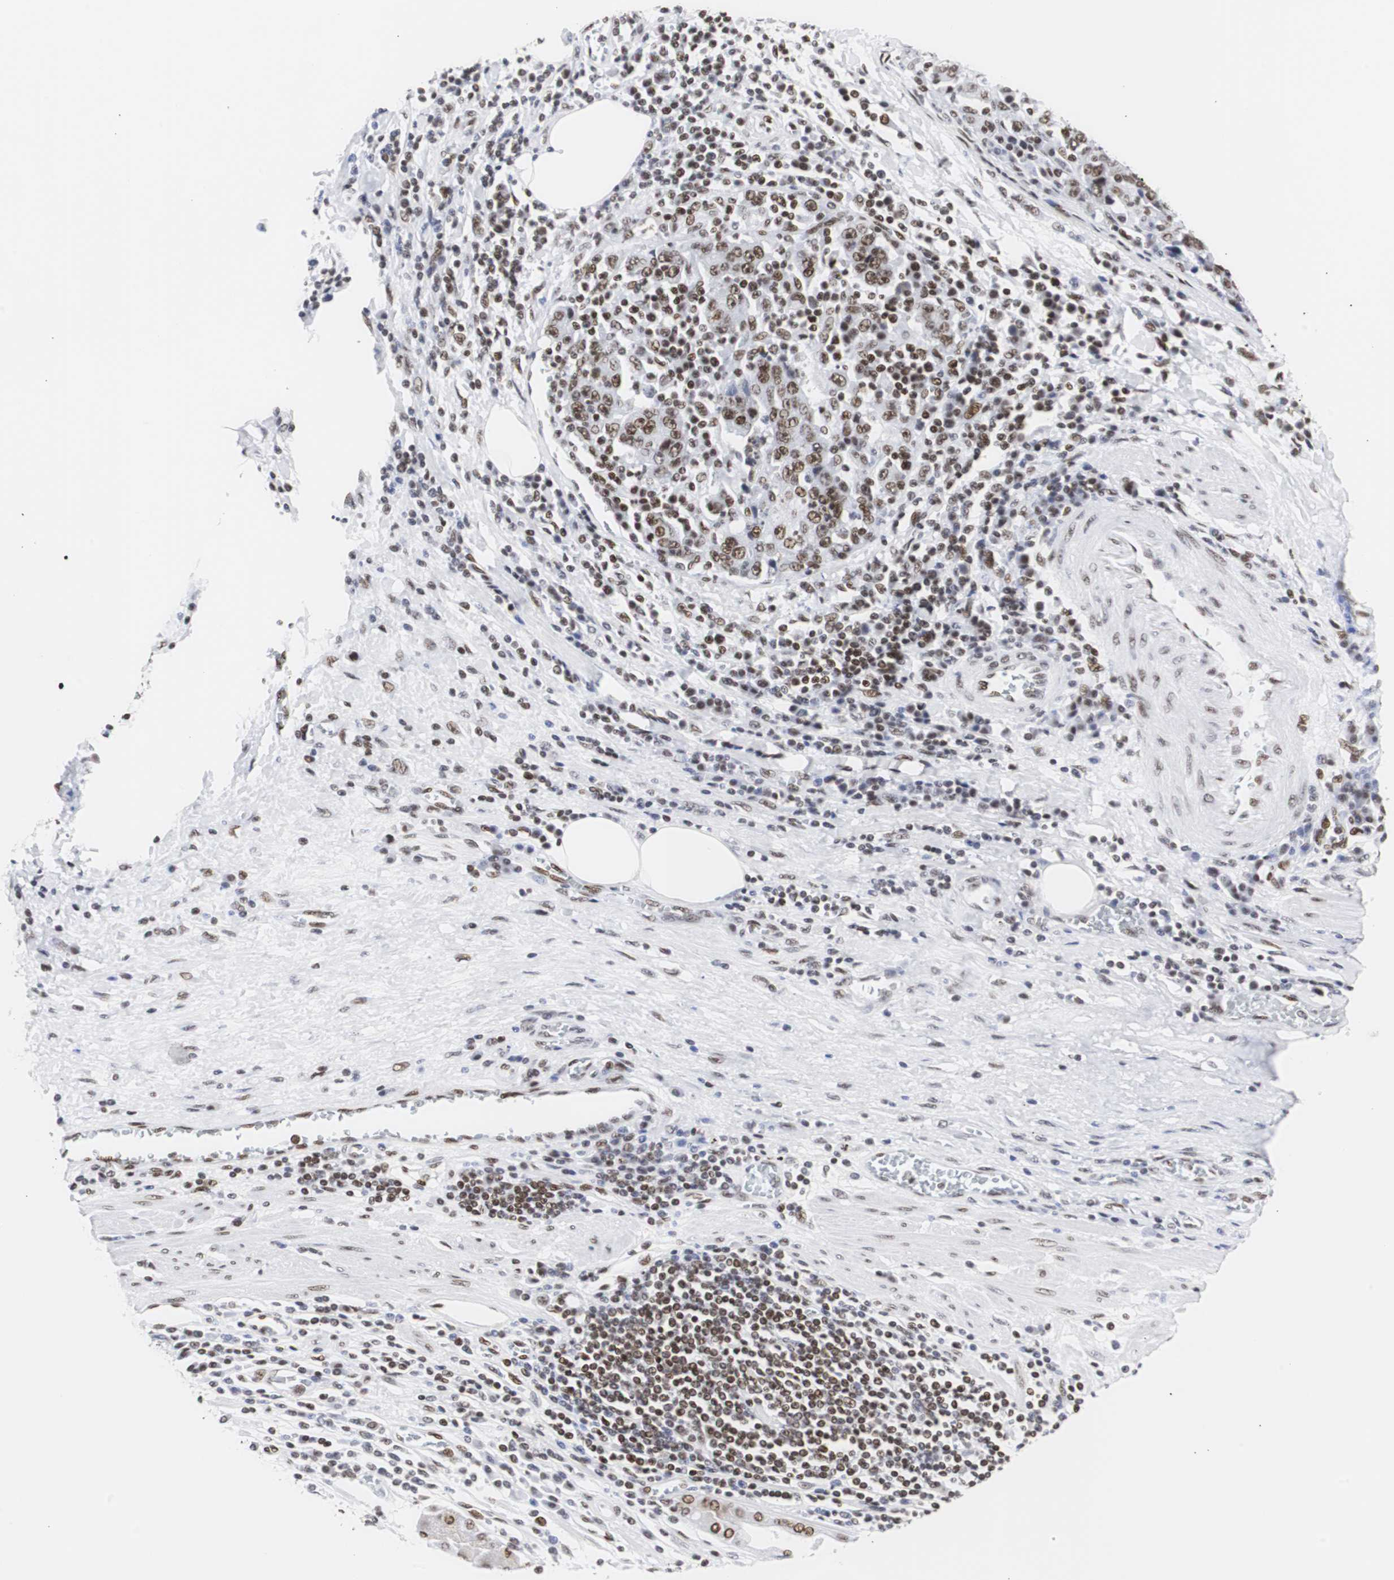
{"staining": {"intensity": "strong", "quantity": ">75%", "location": "nuclear"}, "tissue": "stomach cancer", "cell_type": "Tumor cells", "image_type": "cancer", "snomed": [{"axis": "morphology", "description": "Normal tissue, NOS"}, {"axis": "morphology", "description": "Adenocarcinoma, NOS"}, {"axis": "topography", "description": "Stomach, upper"}, {"axis": "topography", "description": "Stomach"}], "caption": "Tumor cells reveal high levels of strong nuclear expression in approximately >75% of cells in human stomach cancer (adenocarcinoma). The staining is performed using DAB brown chromogen to label protein expression. The nuclei are counter-stained blue using hematoxylin.", "gene": "HNRNPH2", "patient": {"sex": "male", "age": 59}}